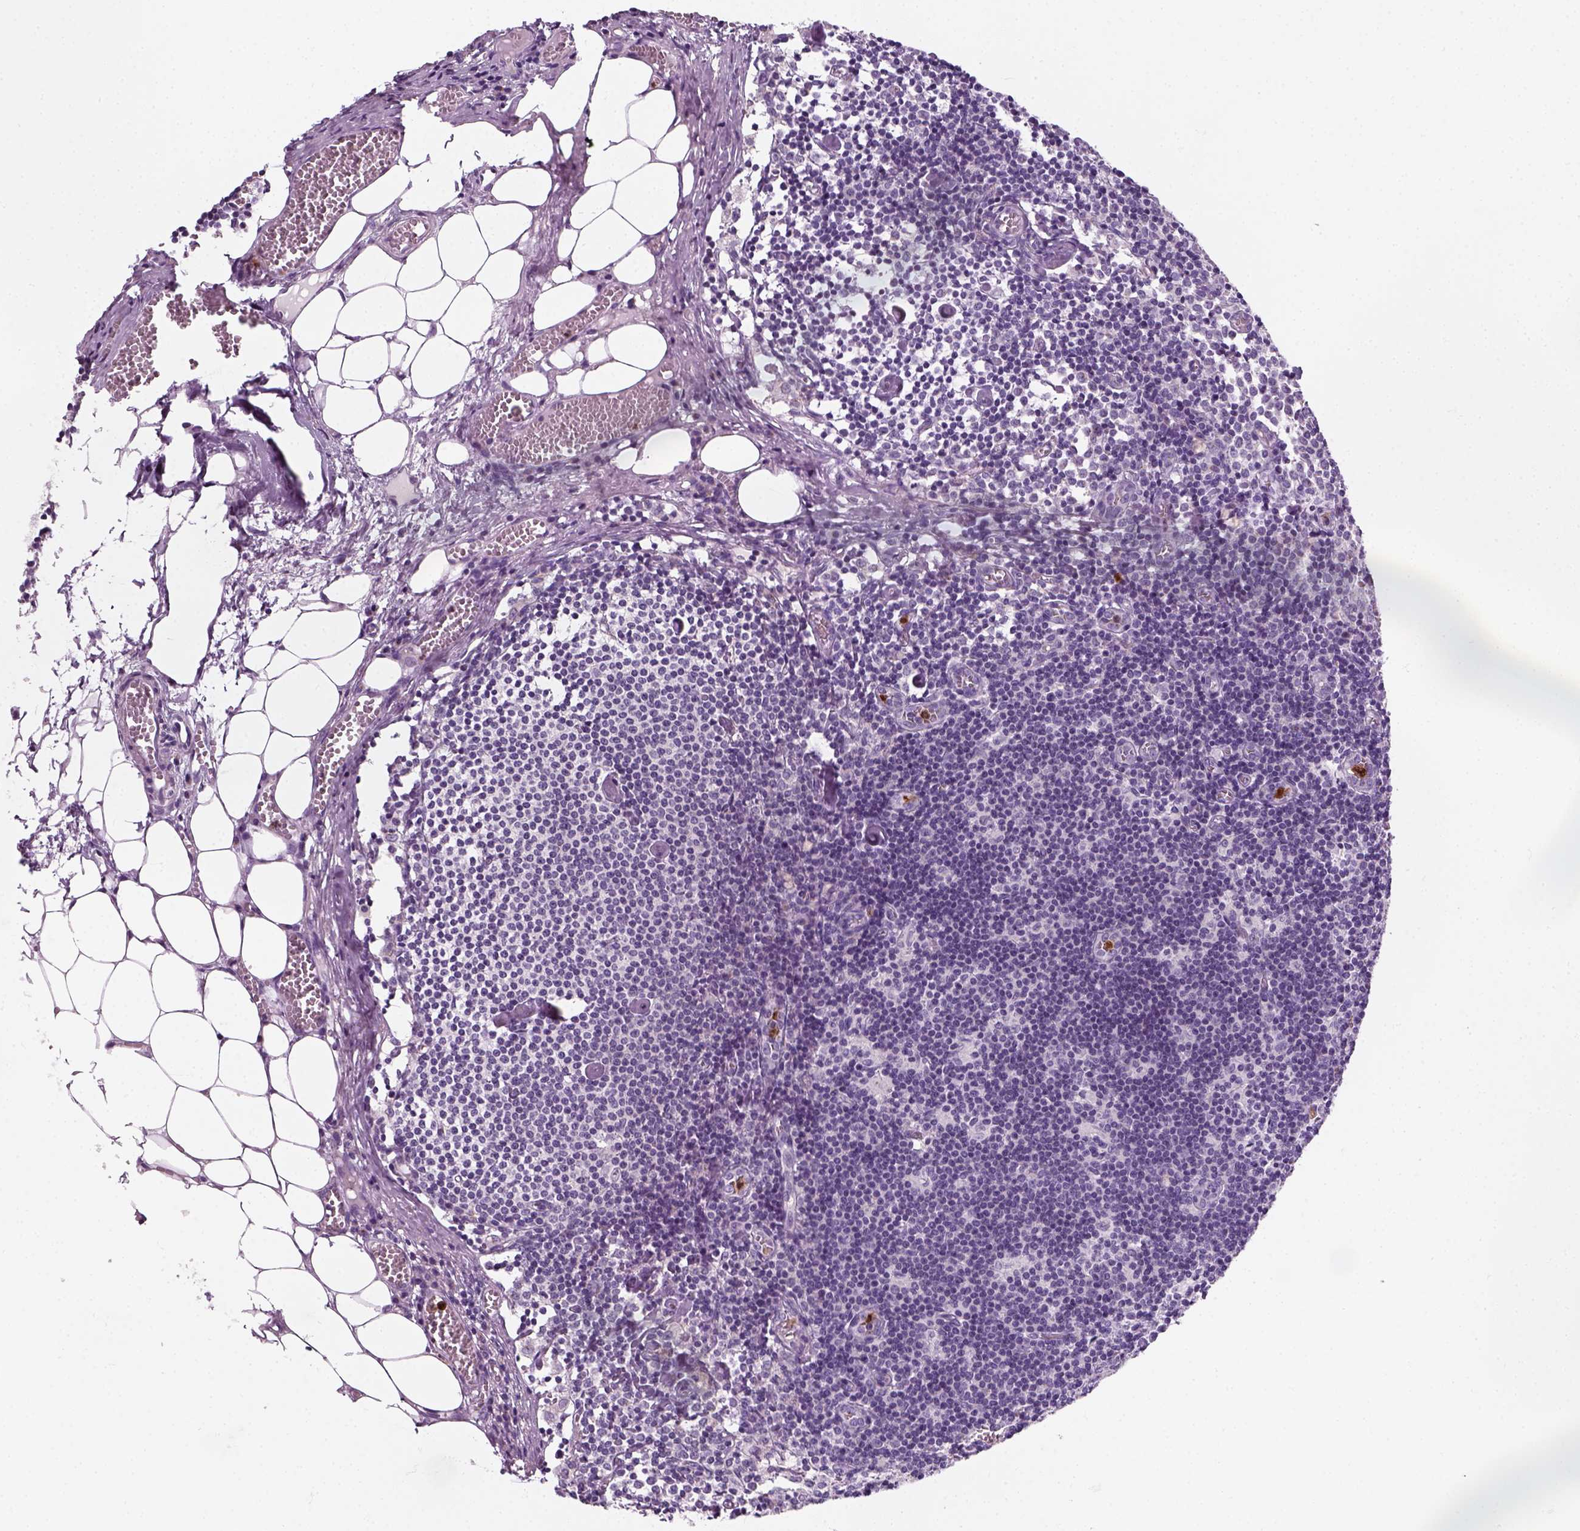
{"staining": {"intensity": "negative", "quantity": "none", "location": "none"}, "tissue": "lymph node", "cell_type": "Germinal center cells", "image_type": "normal", "snomed": [{"axis": "morphology", "description": "Normal tissue, NOS"}, {"axis": "topography", "description": "Lymph node"}], "caption": "The immunohistochemistry photomicrograph has no significant expression in germinal center cells of lymph node. Nuclei are stained in blue.", "gene": "IL4", "patient": {"sex": "female", "age": 52}}